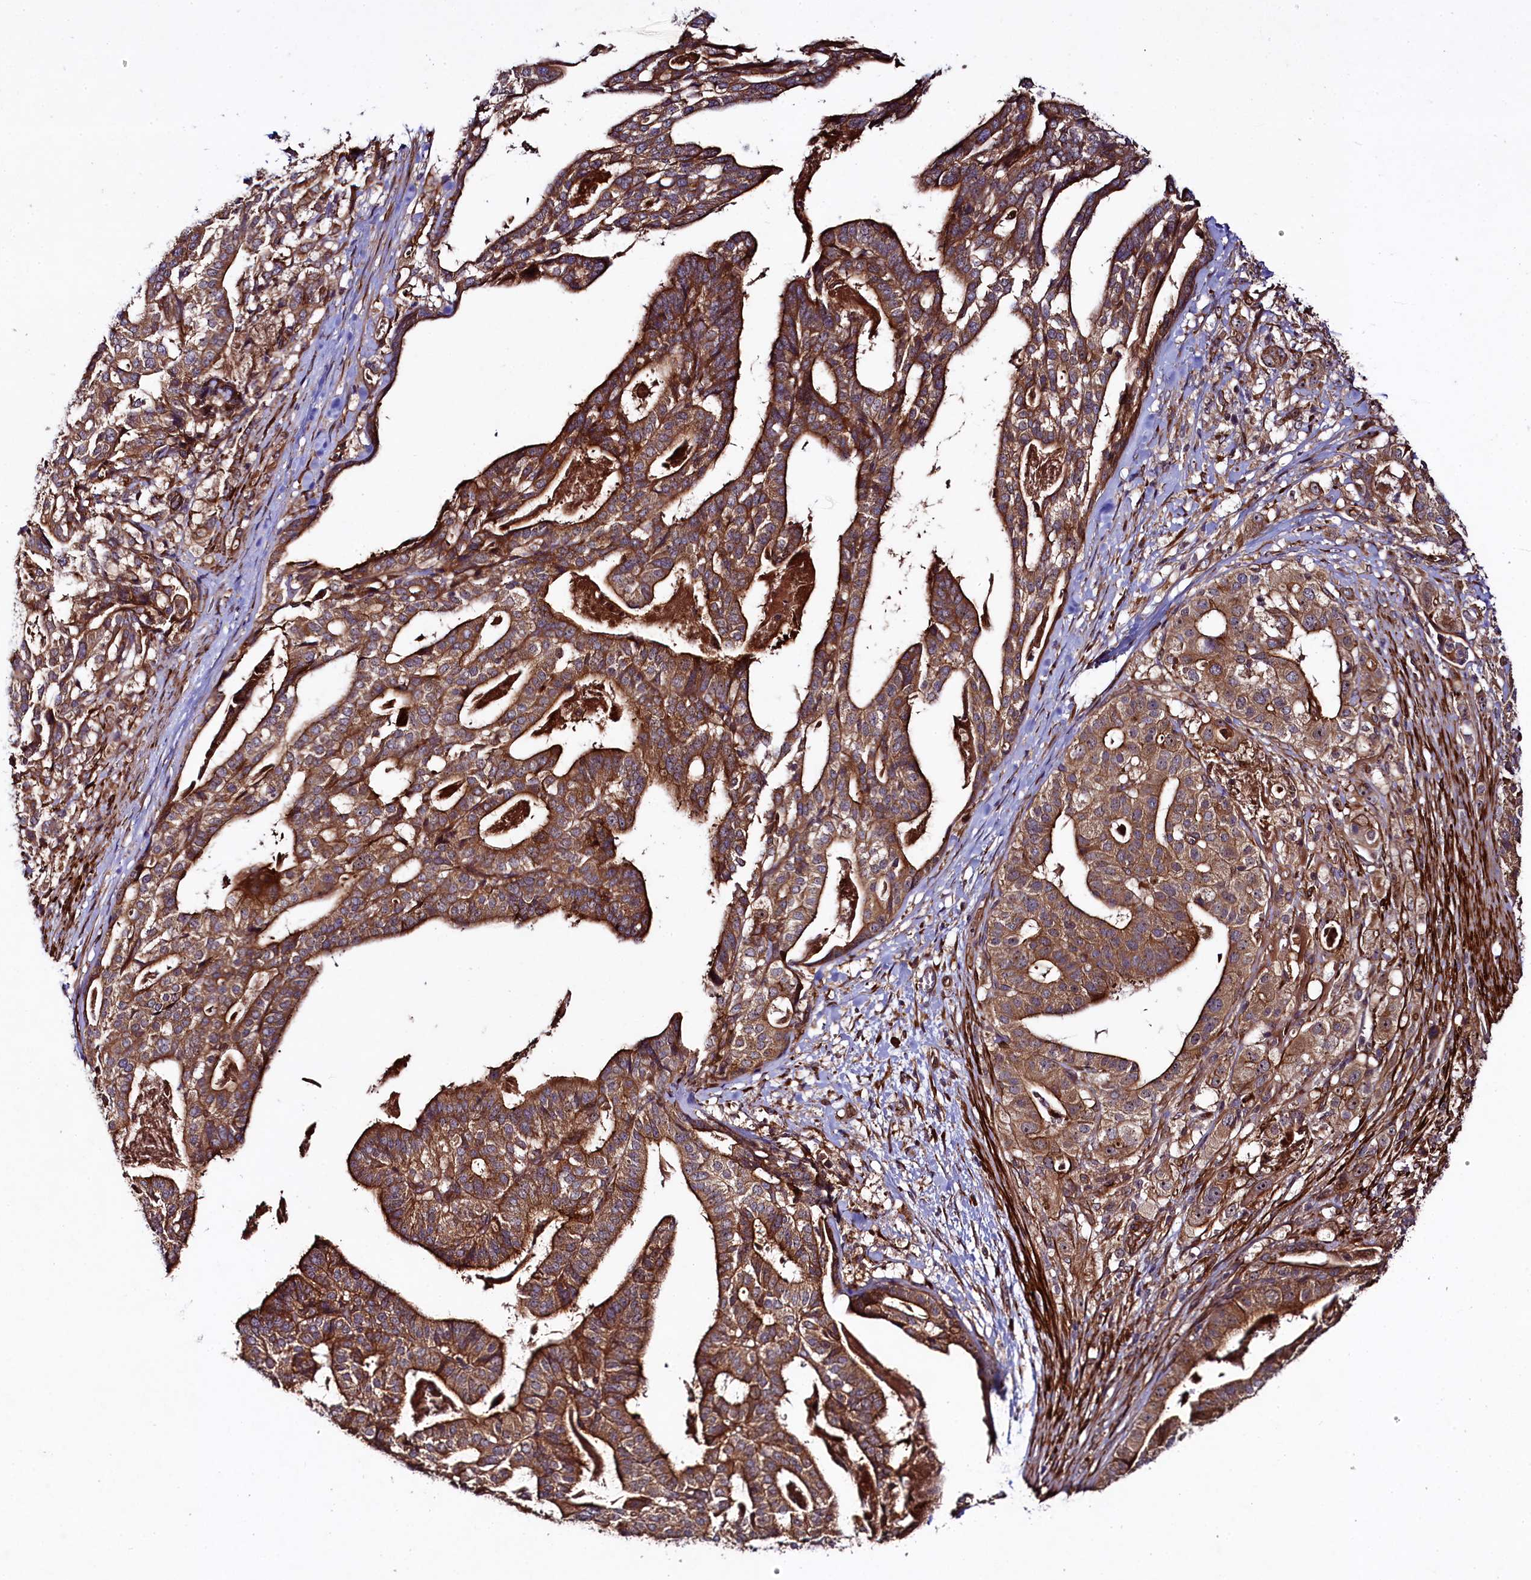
{"staining": {"intensity": "moderate", "quantity": ">75%", "location": "cytoplasmic/membranous"}, "tissue": "stomach cancer", "cell_type": "Tumor cells", "image_type": "cancer", "snomed": [{"axis": "morphology", "description": "Adenocarcinoma, NOS"}, {"axis": "topography", "description": "Stomach"}], "caption": "Stomach cancer (adenocarcinoma) was stained to show a protein in brown. There is medium levels of moderate cytoplasmic/membranous expression in approximately >75% of tumor cells. (DAB IHC, brown staining for protein, blue staining for nuclei).", "gene": "CCDC102A", "patient": {"sex": "male", "age": 48}}